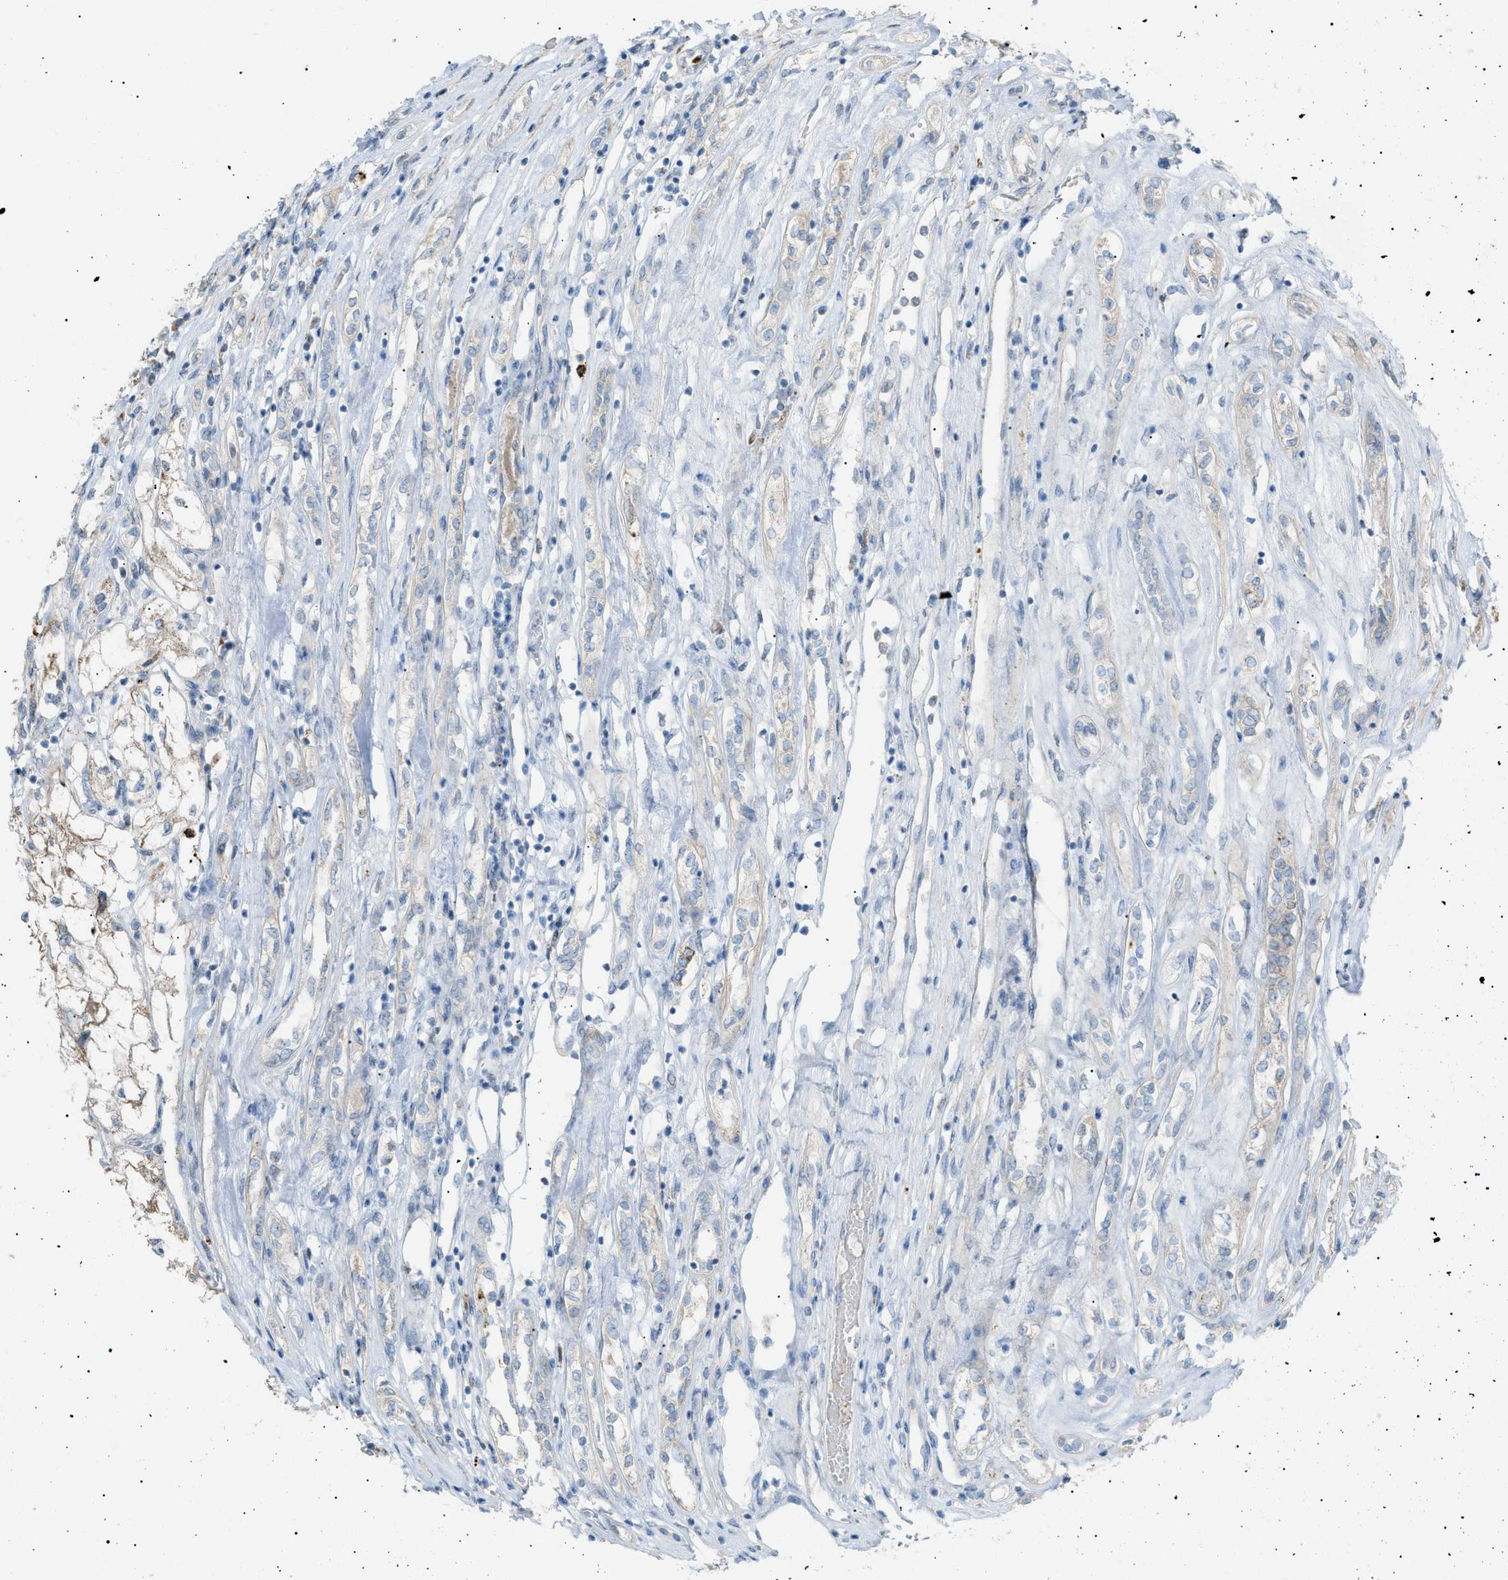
{"staining": {"intensity": "weak", "quantity": "<25%", "location": "cytoplasmic/membranous"}, "tissue": "renal cancer", "cell_type": "Tumor cells", "image_type": "cancer", "snomed": [{"axis": "morphology", "description": "Adenocarcinoma, NOS"}, {"axis": "topography", "description": "Kidney"}], "caption": "Adenocarcinoma (renal) stained for a protein using immunohistochemistry exhibits no expression tumor cells.", "gene": "ZNF516", "patient": {"sex": "female", "age": 70}}